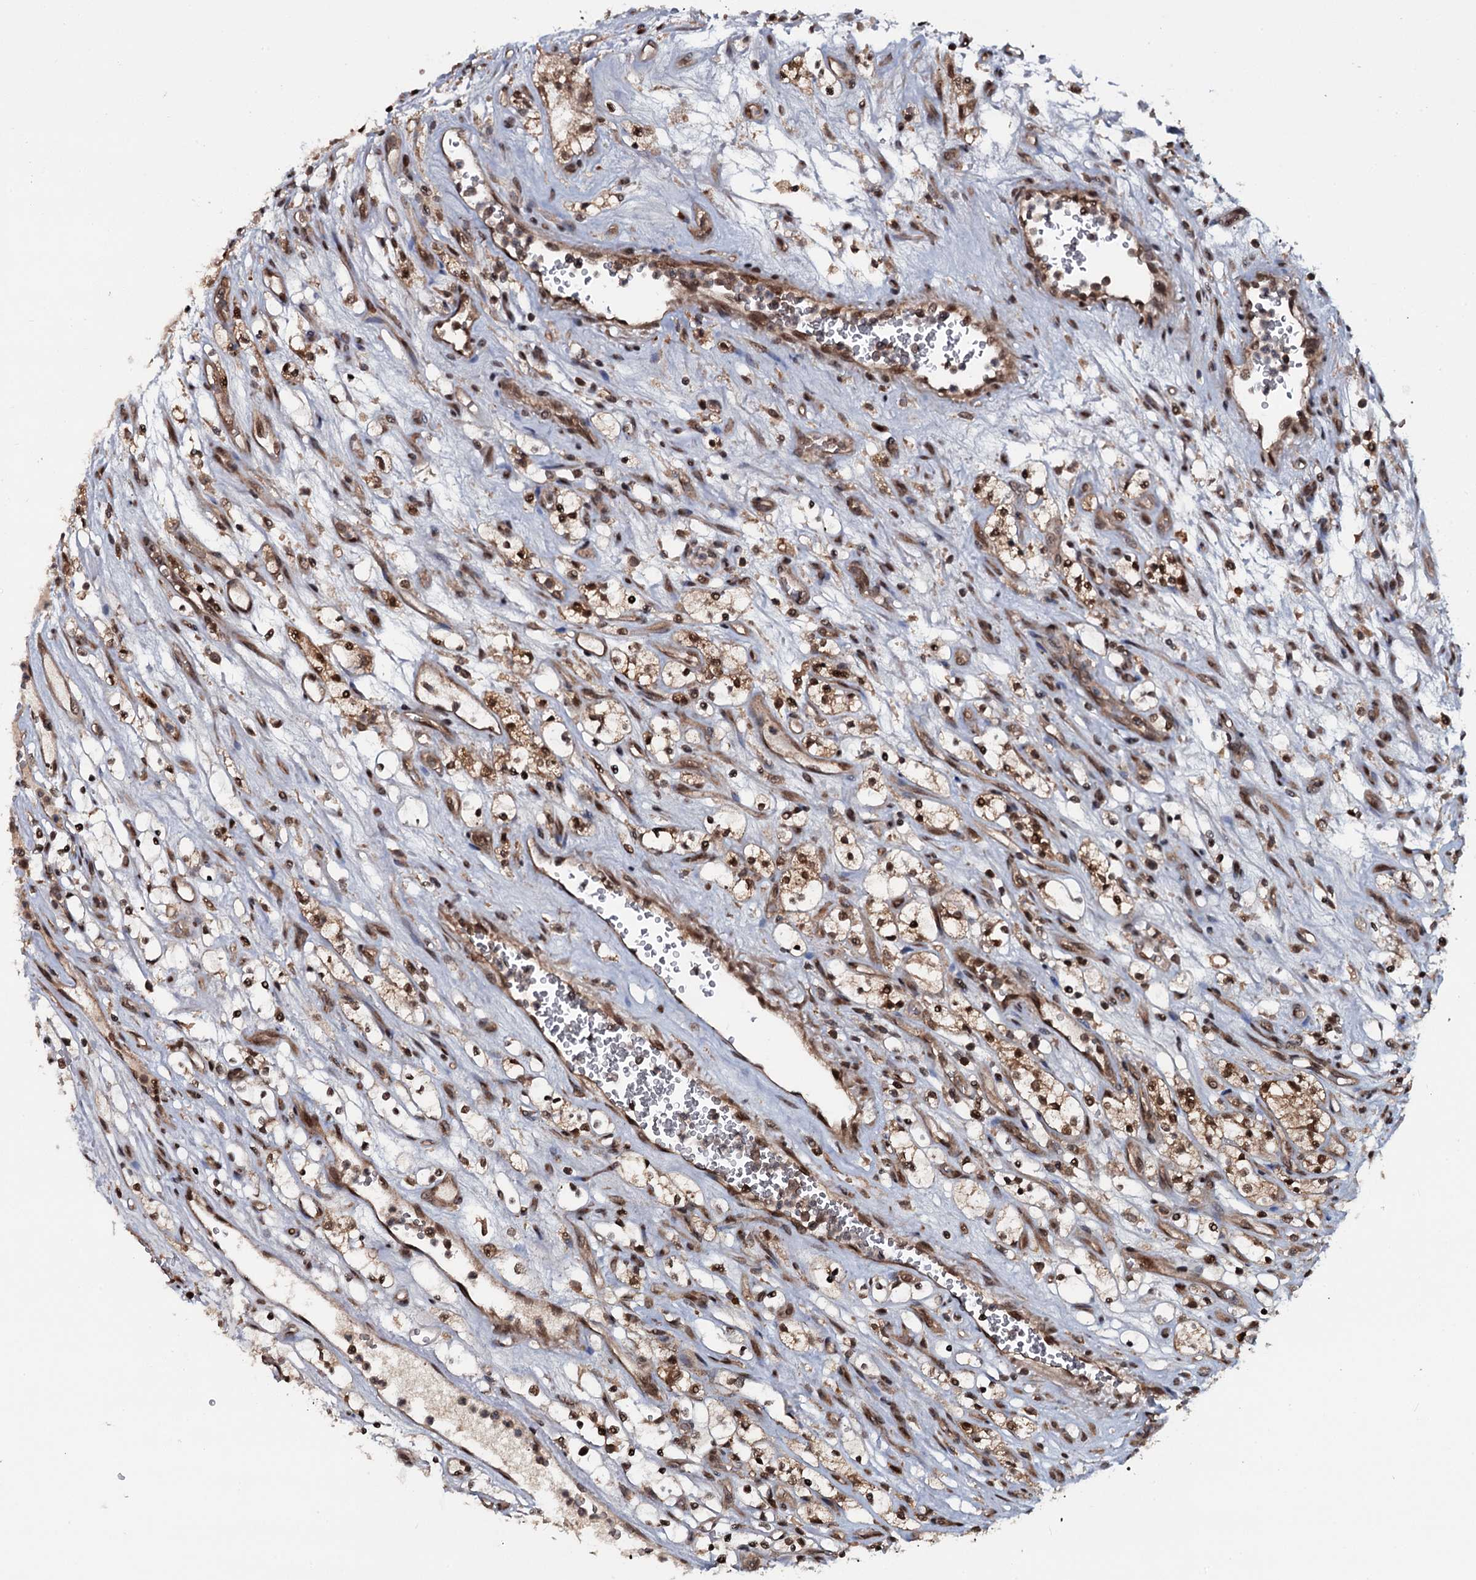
{"staining": {"intensity": "moderate", "quantity": "25%-75%", "location": "cytoplasmic/membranous,nuclear"}, "tissue": "renal cancer", "cell_type": "Tumor cells", "image_type": "cancer", "snomed": [{"axis": "morphology", "description": "Adenocarcinoma, NOS"}, {"axis": "topography", "description": "Kidney"}], "caption": "Renal cancer (adenocarcinoma) stained for a protein shows moderate cytoplasmic/membranous and nuclear positivity in tumor cells. Nuclei are stained in blue.", "gene": "HDDC3", "patient": {"sex": "female", "age": 69}}